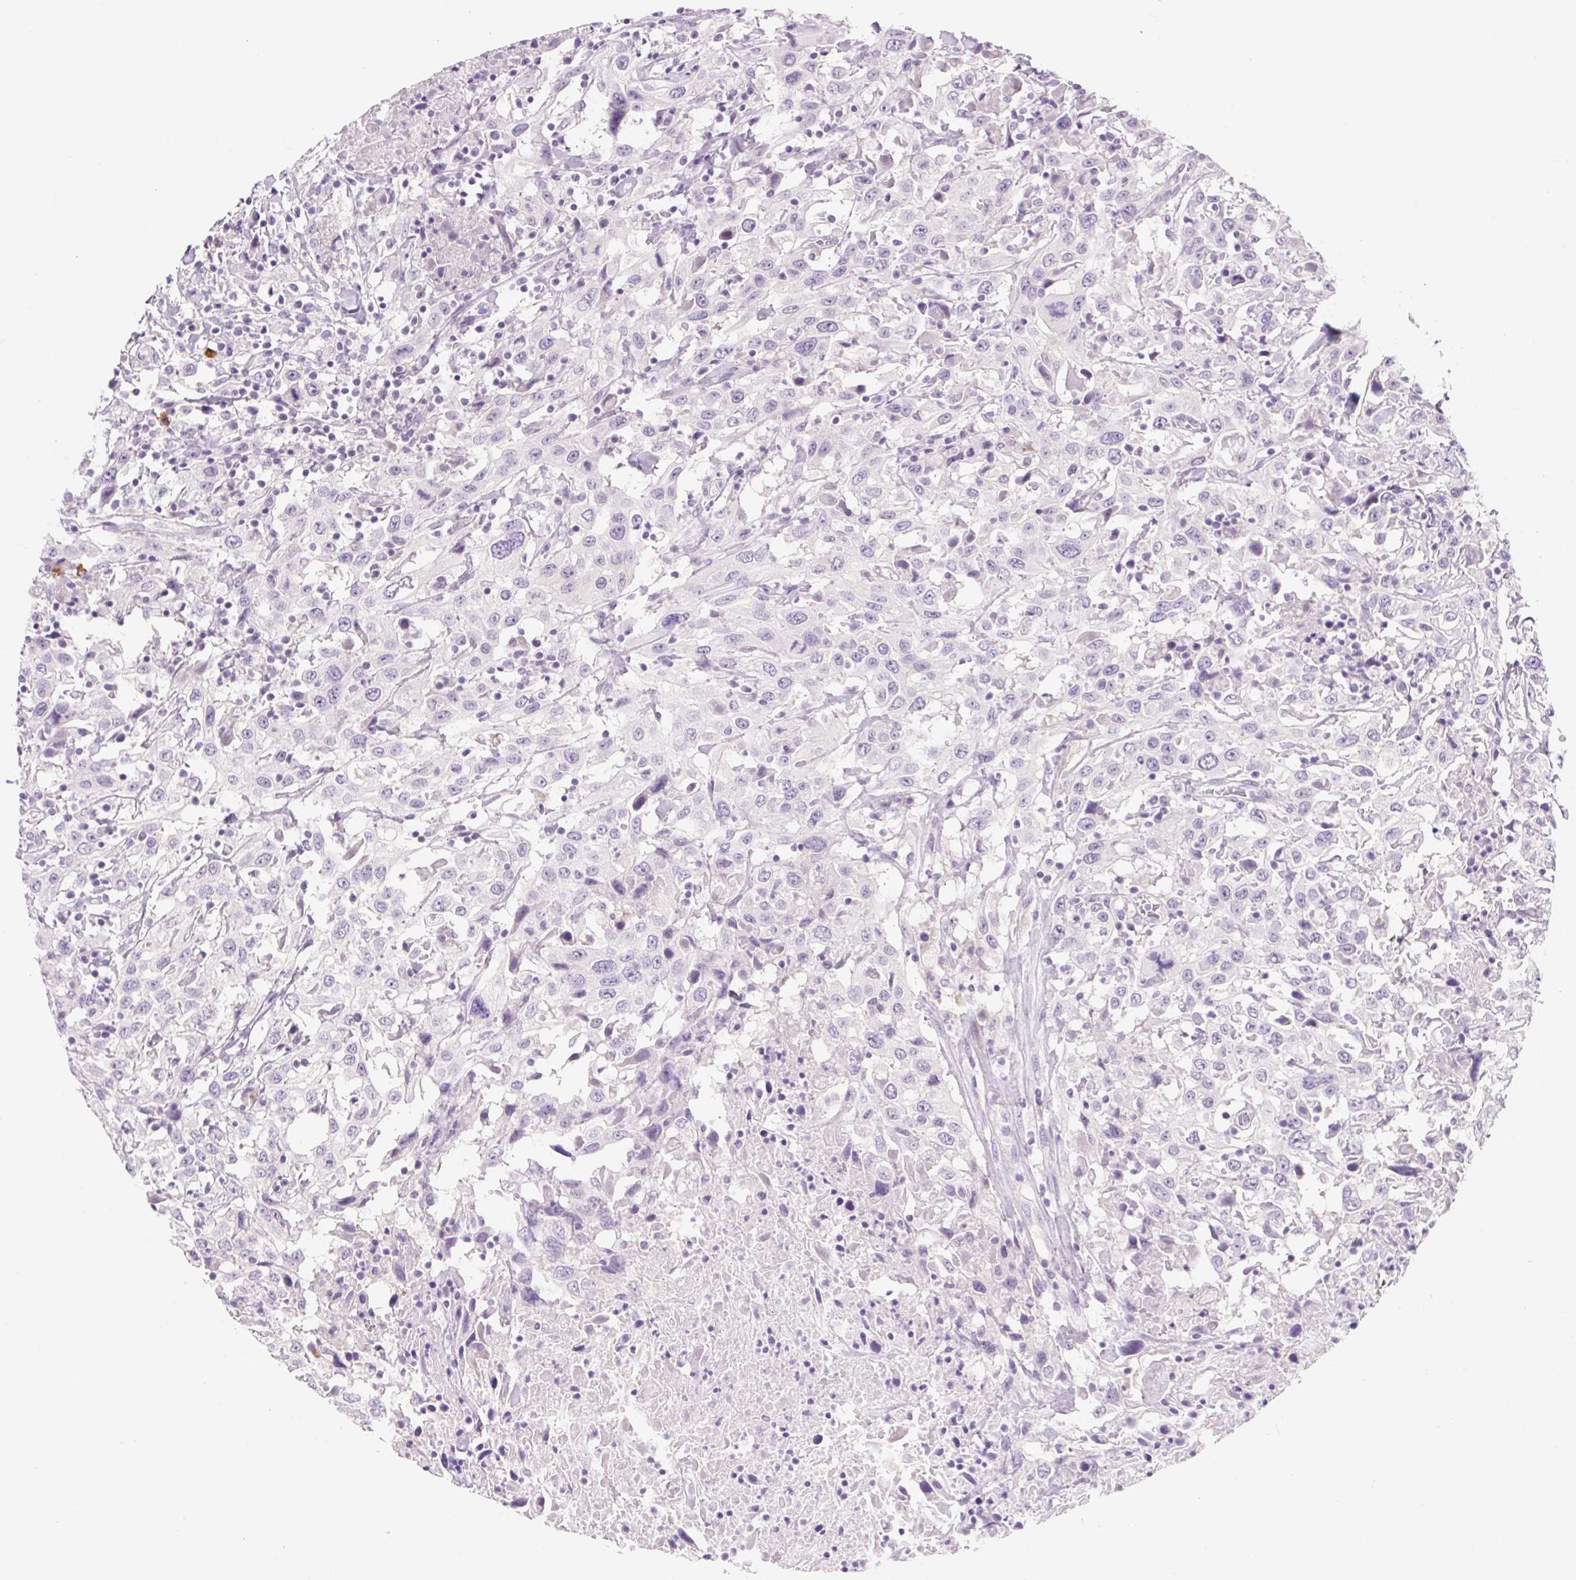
{"staining": {"intensity": "negative", "quantity": "none", "location": "none"}, "tissue": "urothelial cancer", "cell_type": "Tumor cells", "image_type": "cancer", "snomed": [{"axis": "morphology", "description": "Urothelial carcinoma, High grade"}, {"axis": "topography", "description": "Urinary bladder"}], "caption": "Immunohistochemistry photomicrograph of human urothelial carcinoma (high-grade) stained for a protein (brown), which reveals no positivity in tumor cells.", "gene": "CELF6", "patient": {"sex": "male", "age": 61}}